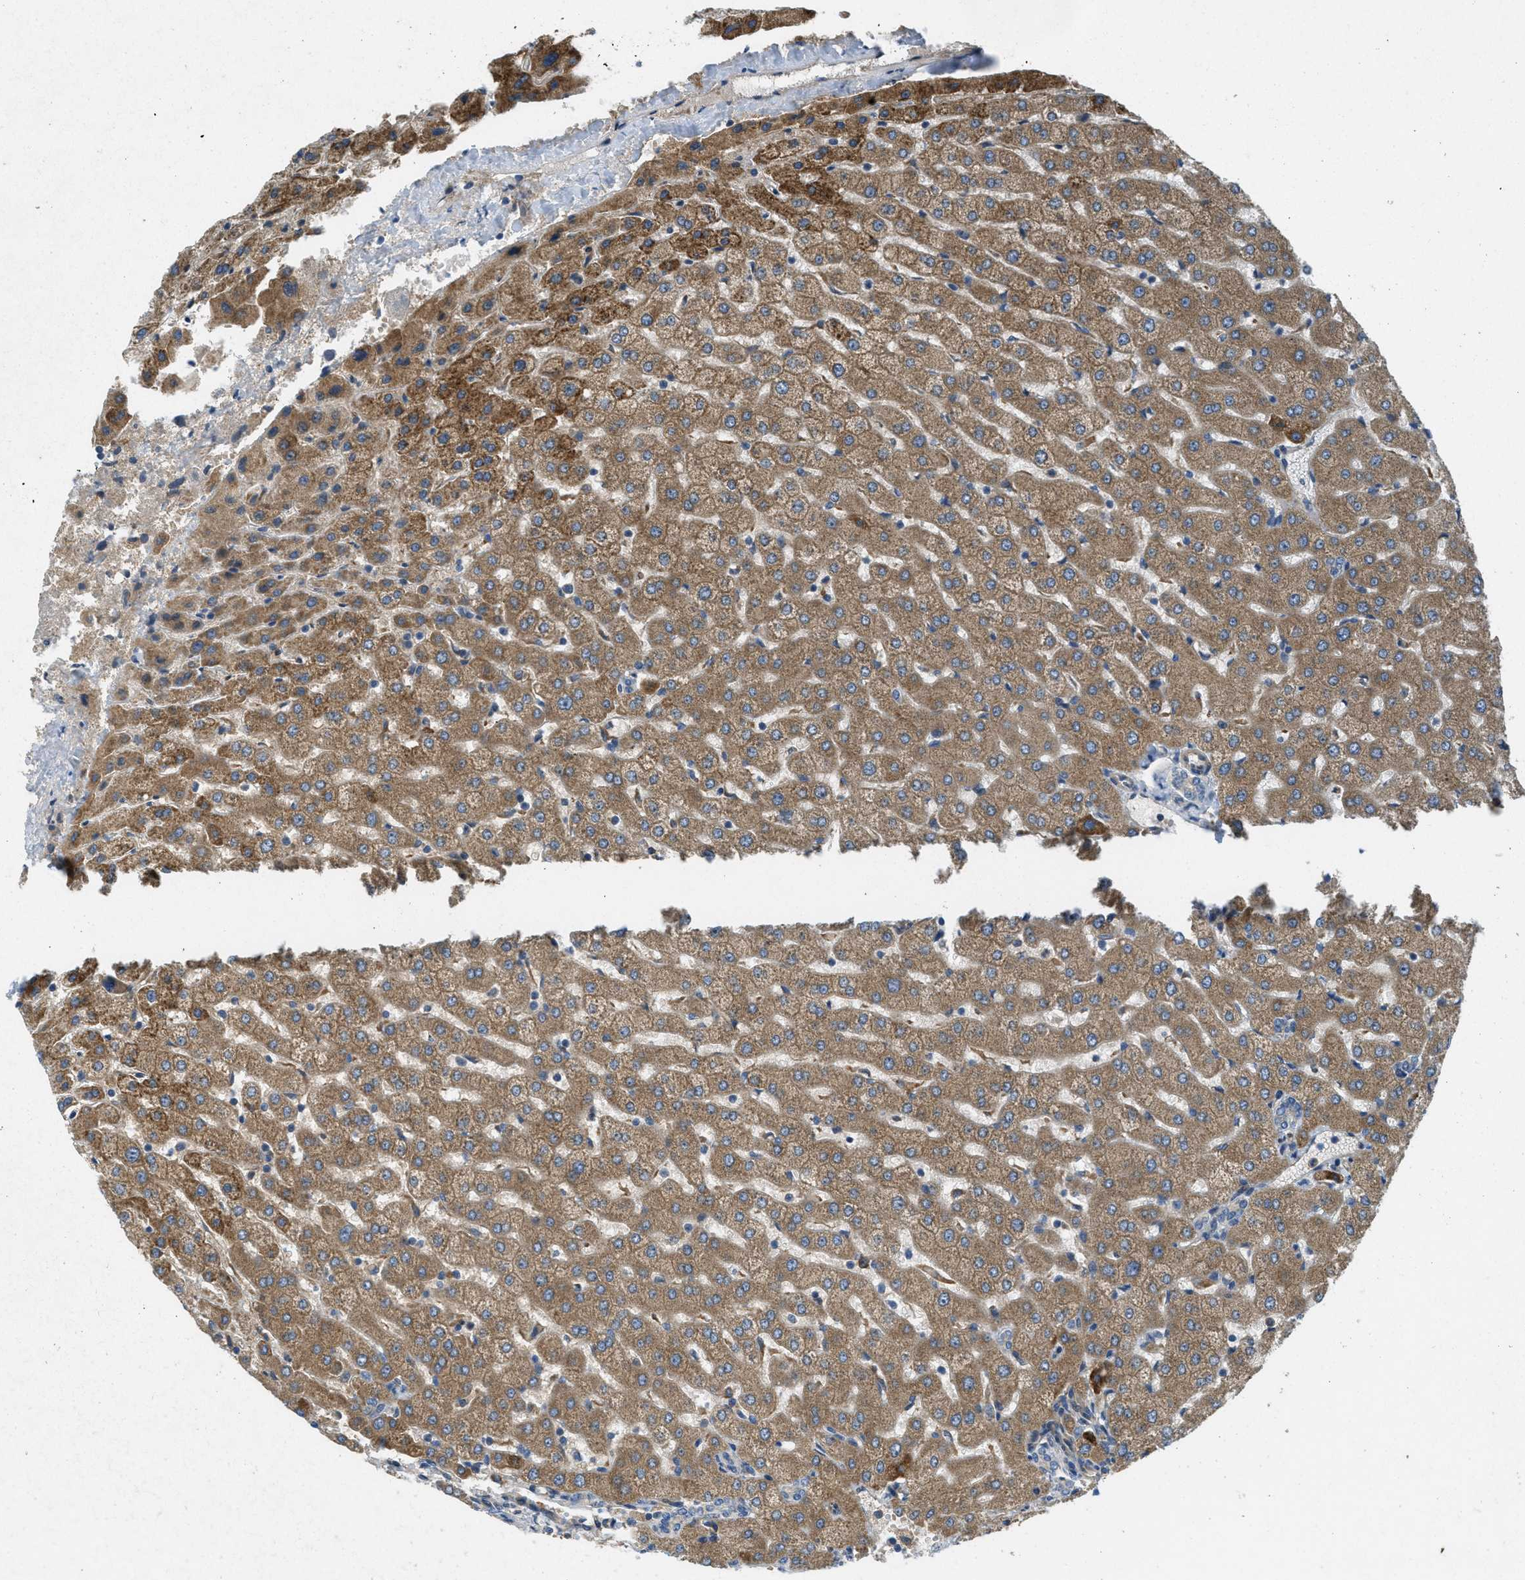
{"staining": {"intensity": "negative", "quantity": "none", "location": "none"}, "tissue": "liver", "cell_type": "Cholangiocytes", "image_type": "normal", "snomed": [{"axis": "morphology", "description": "Normal tissue, NOS"}, {"axis": "morphology", "description": "Fibrosis, NOS"}, {"axis": "topography", "description": "Liver"}], "caption": "This is an immunohistochemistry (IHC) histopathology image of normal liver. There is no positivity in cholangiocytes.", "gene": "ADCY6", "patient": {"sex": "female", "age": 29}}